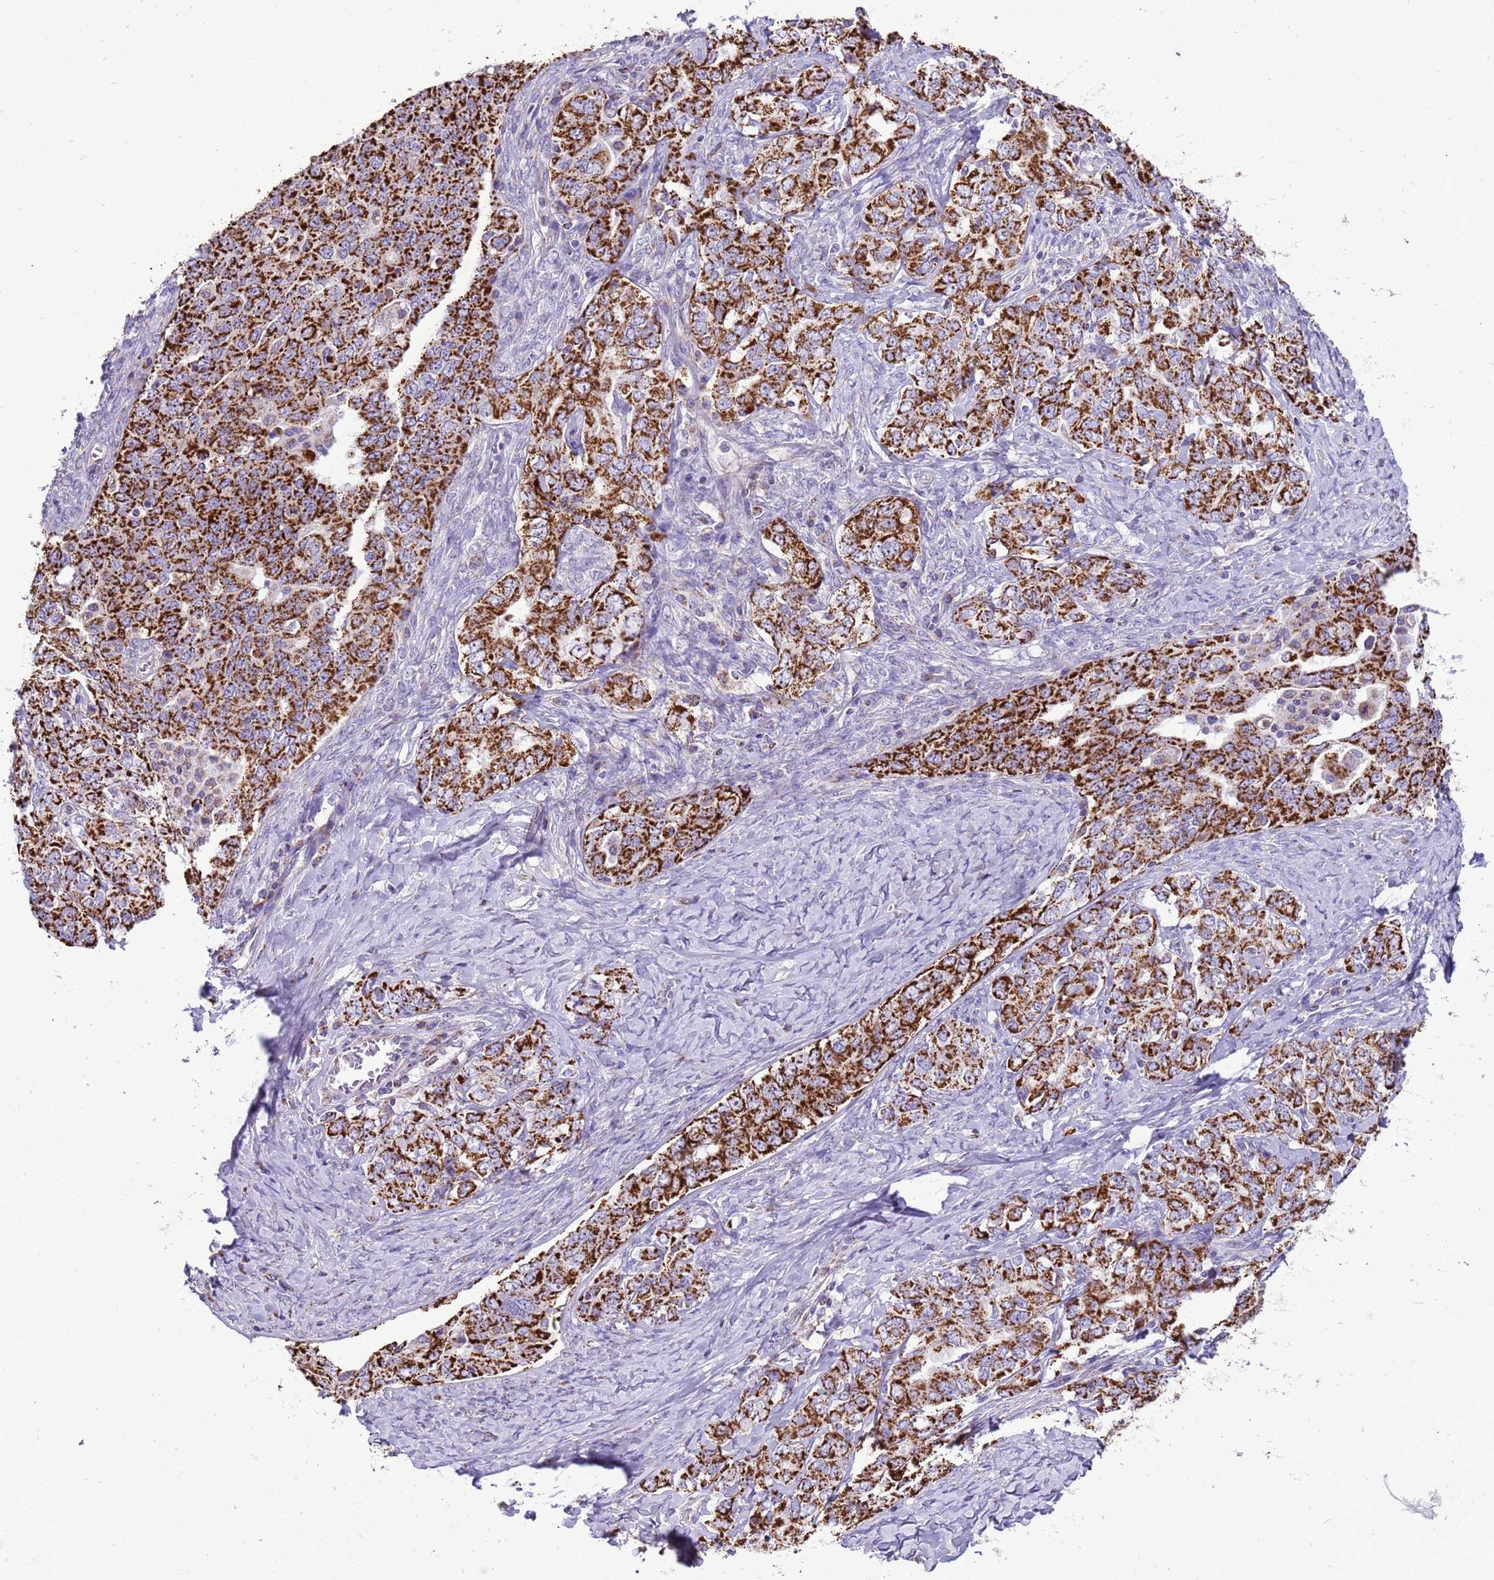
{"staining": {"intensity": "strong", "quantity": ">75%", "location": "cytoplasmic/membranous"}, "tissue": "ovarian cancer", "cell_type": "Tumor cells", "image_type": "cancer", "snomed": [{"axis": "morphology", "description": "Carcinoma, endometroid"}, {"axis": "topography", "description": "Ovary"}], "caption": "A brown stain labels strong cytoplasmic/membranous staining of a protein in human endometroid carcinoma (ovarian) tumor cells. The staining was performed using DAB (3,3'-diaminobenzidine) to visualize the protein expression in brown, while the nuclei were stained in blue with hematoxylin (Magnification: 20x).", "gene": "RNF165", "patient": {"sex": "female", "age": 62}}